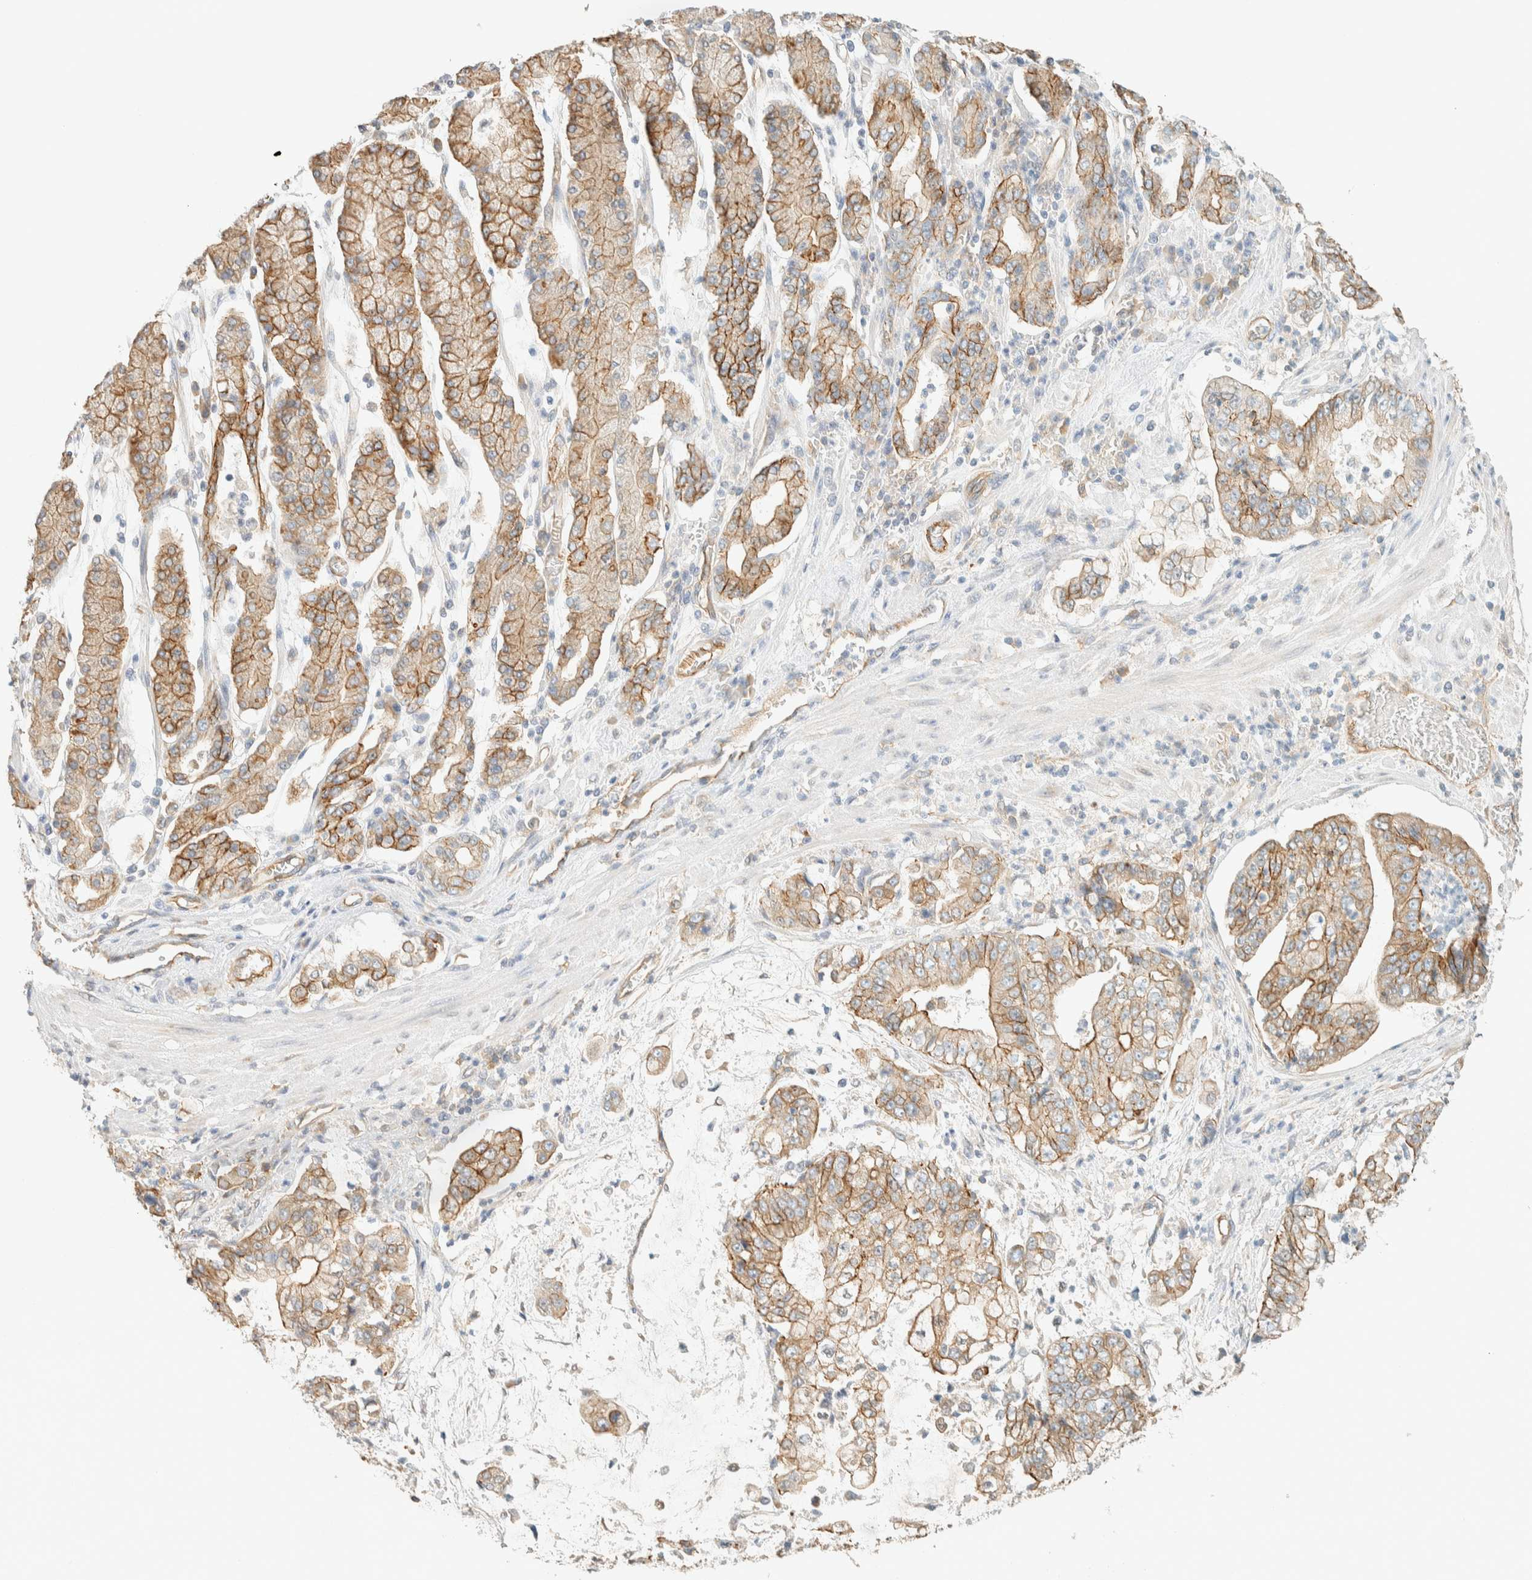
{"staining": {"intensity": "moderate", "quantity": ">75%", "location": "cytoplasmic/membranous"}, "tissue": "stomach cancer", "cell_type": "Tumor cells", "image_type": "cancer", "snomed": [{"axis": "morphology", "description": "Adenocarcinoma, NOS"}, {"axis": "topography", "description": "Stomach"}], "caption": "Immunohistochemical staining of human adenocarcinoma (stomach) shows moderate cytoplasmic/membranous protein staining in about >75% of tumor cells. (DAB (3,3'-diaminobenzidine) = brown stain, brightfield microscopy at high magnification).", "gene": "LIMA1", "patient": {"sex": "male", "age": 76}}